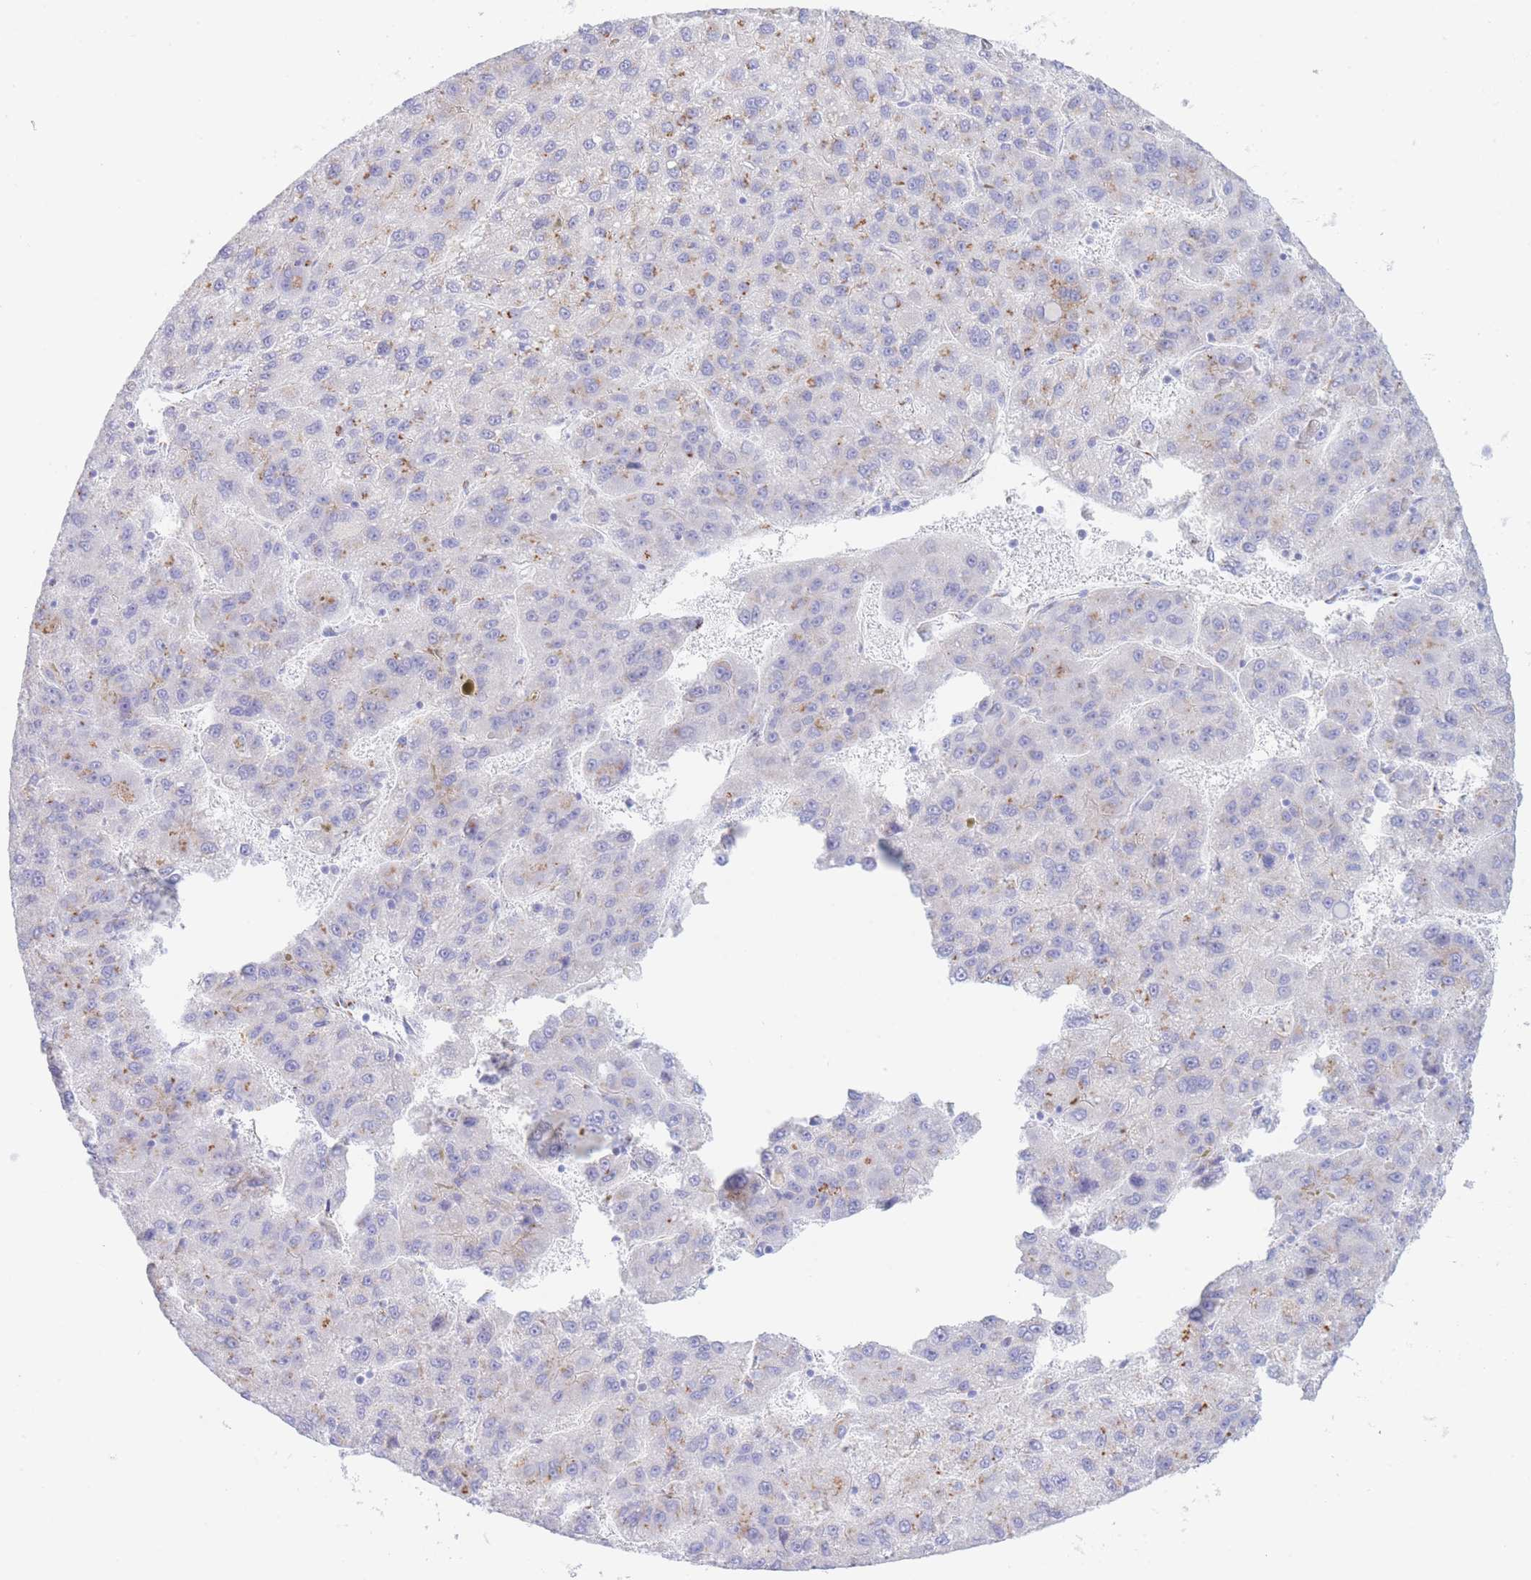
{"staining": {"intensity": "moderate", "quantity": "25%-75%", "location": "cytoplasmic/membranous"}, "tissue": "liver cancer", "cell_type": "Tumor cells", "image_type": "cancer", "snomed": [{"axis": "morphology", "description": "Carcinoma, Hepatocellular, NOS"}, {"axis": "topography", "description": "Liver"}], "caption": "The immunohistochemical stain shows moderate cytoplasmic/membranous expression in tumor cells of liver hepatocellular carcinoma tissue.", "gene": "FAM3C", "patient": {"sex": "female", "age": 82}}